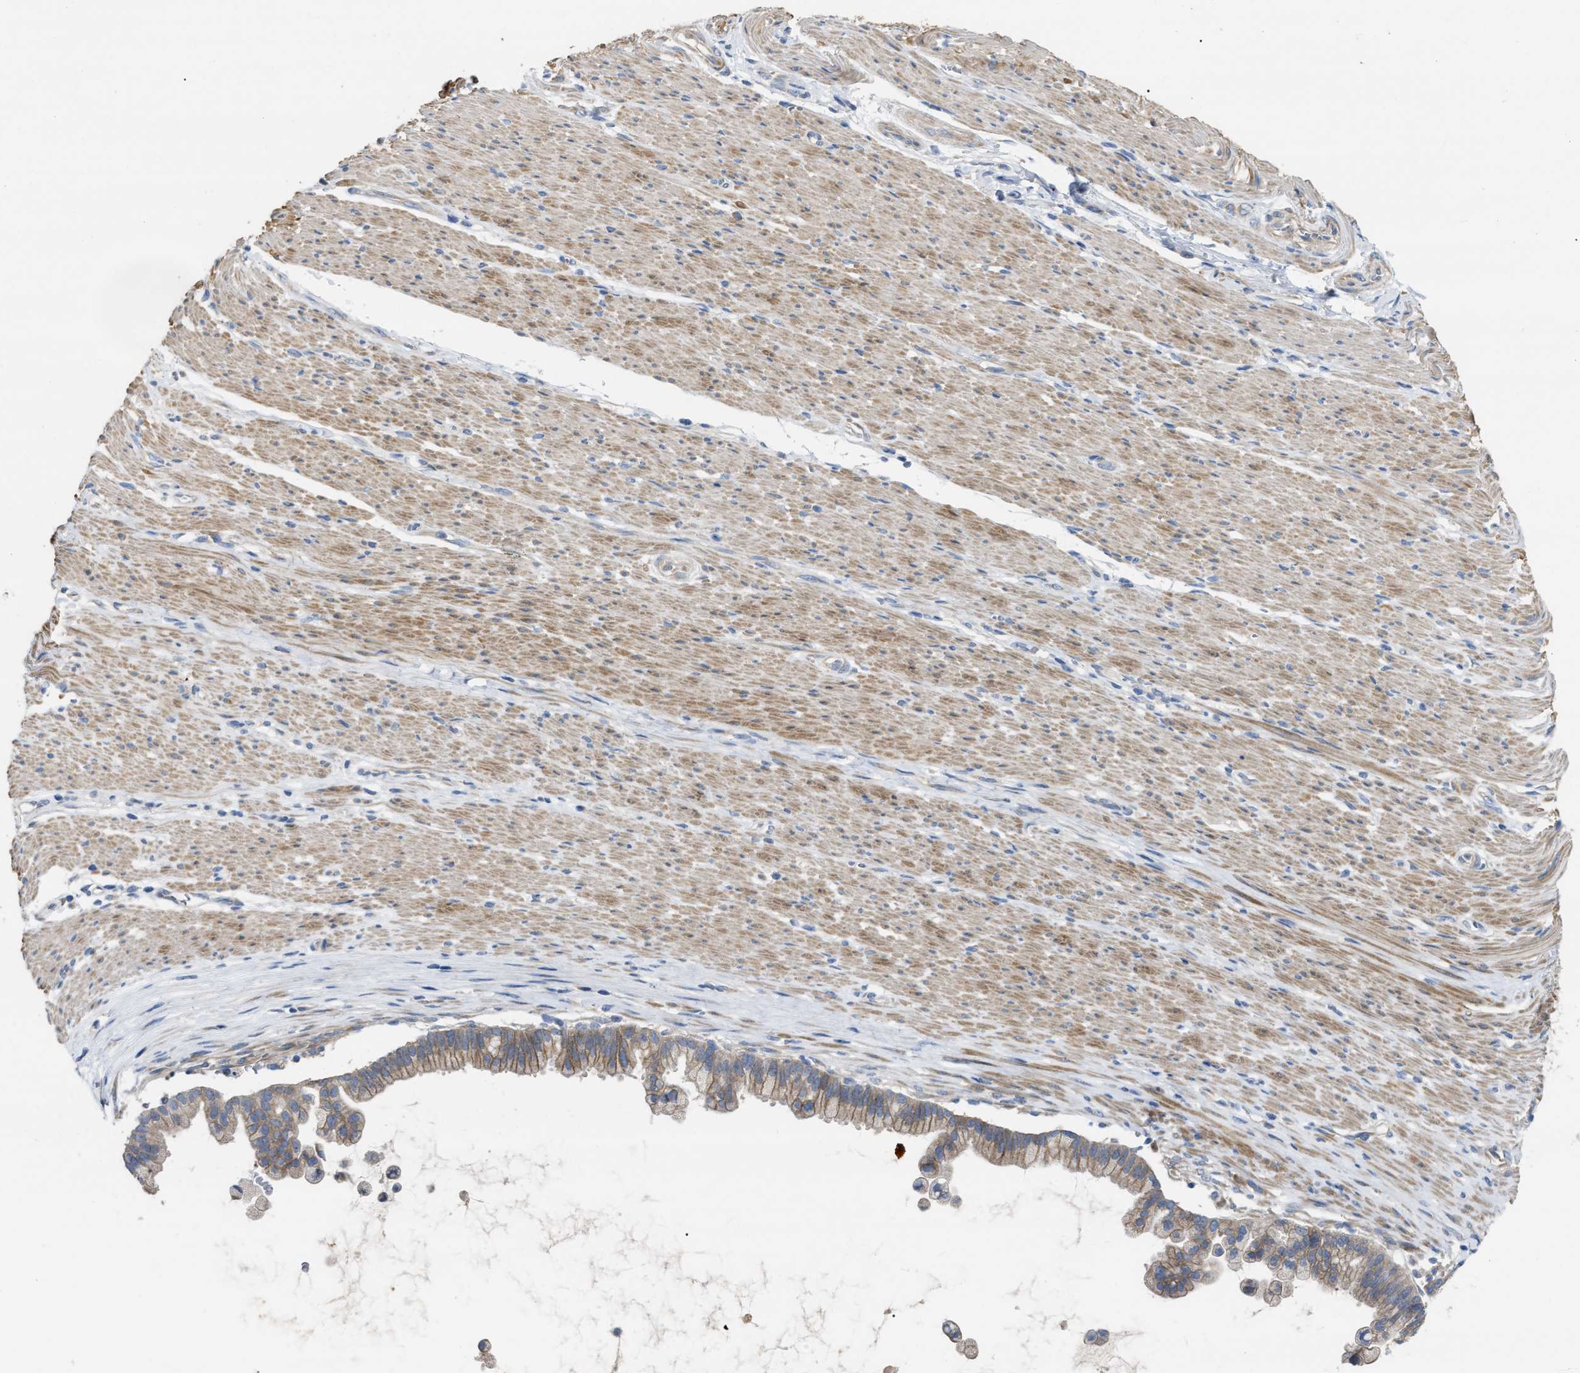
{"staining": {"intensity": "moderate", "quantity": ">75%", "location": "cytoplasmic/membranous"}, "tissue": "pancreatic cancer", "cell_type": "Tumor cells", "image_type": "cancer", "snomed": [{"axis": "morphology", "description": "Adenocarcinoma, NOS"}, {"axis": "topography", "description": "Pancreas"}], "caption": "Approximately >75% of tumor cells in pancreatic cancer (adenocarcinoma) demonstrate moderate cytoplasmic/membranous protein staining as visualized by brown immunohistochemical staining.", "gene": "DHX58", "patient": {"sex": "male", "age": 69}}